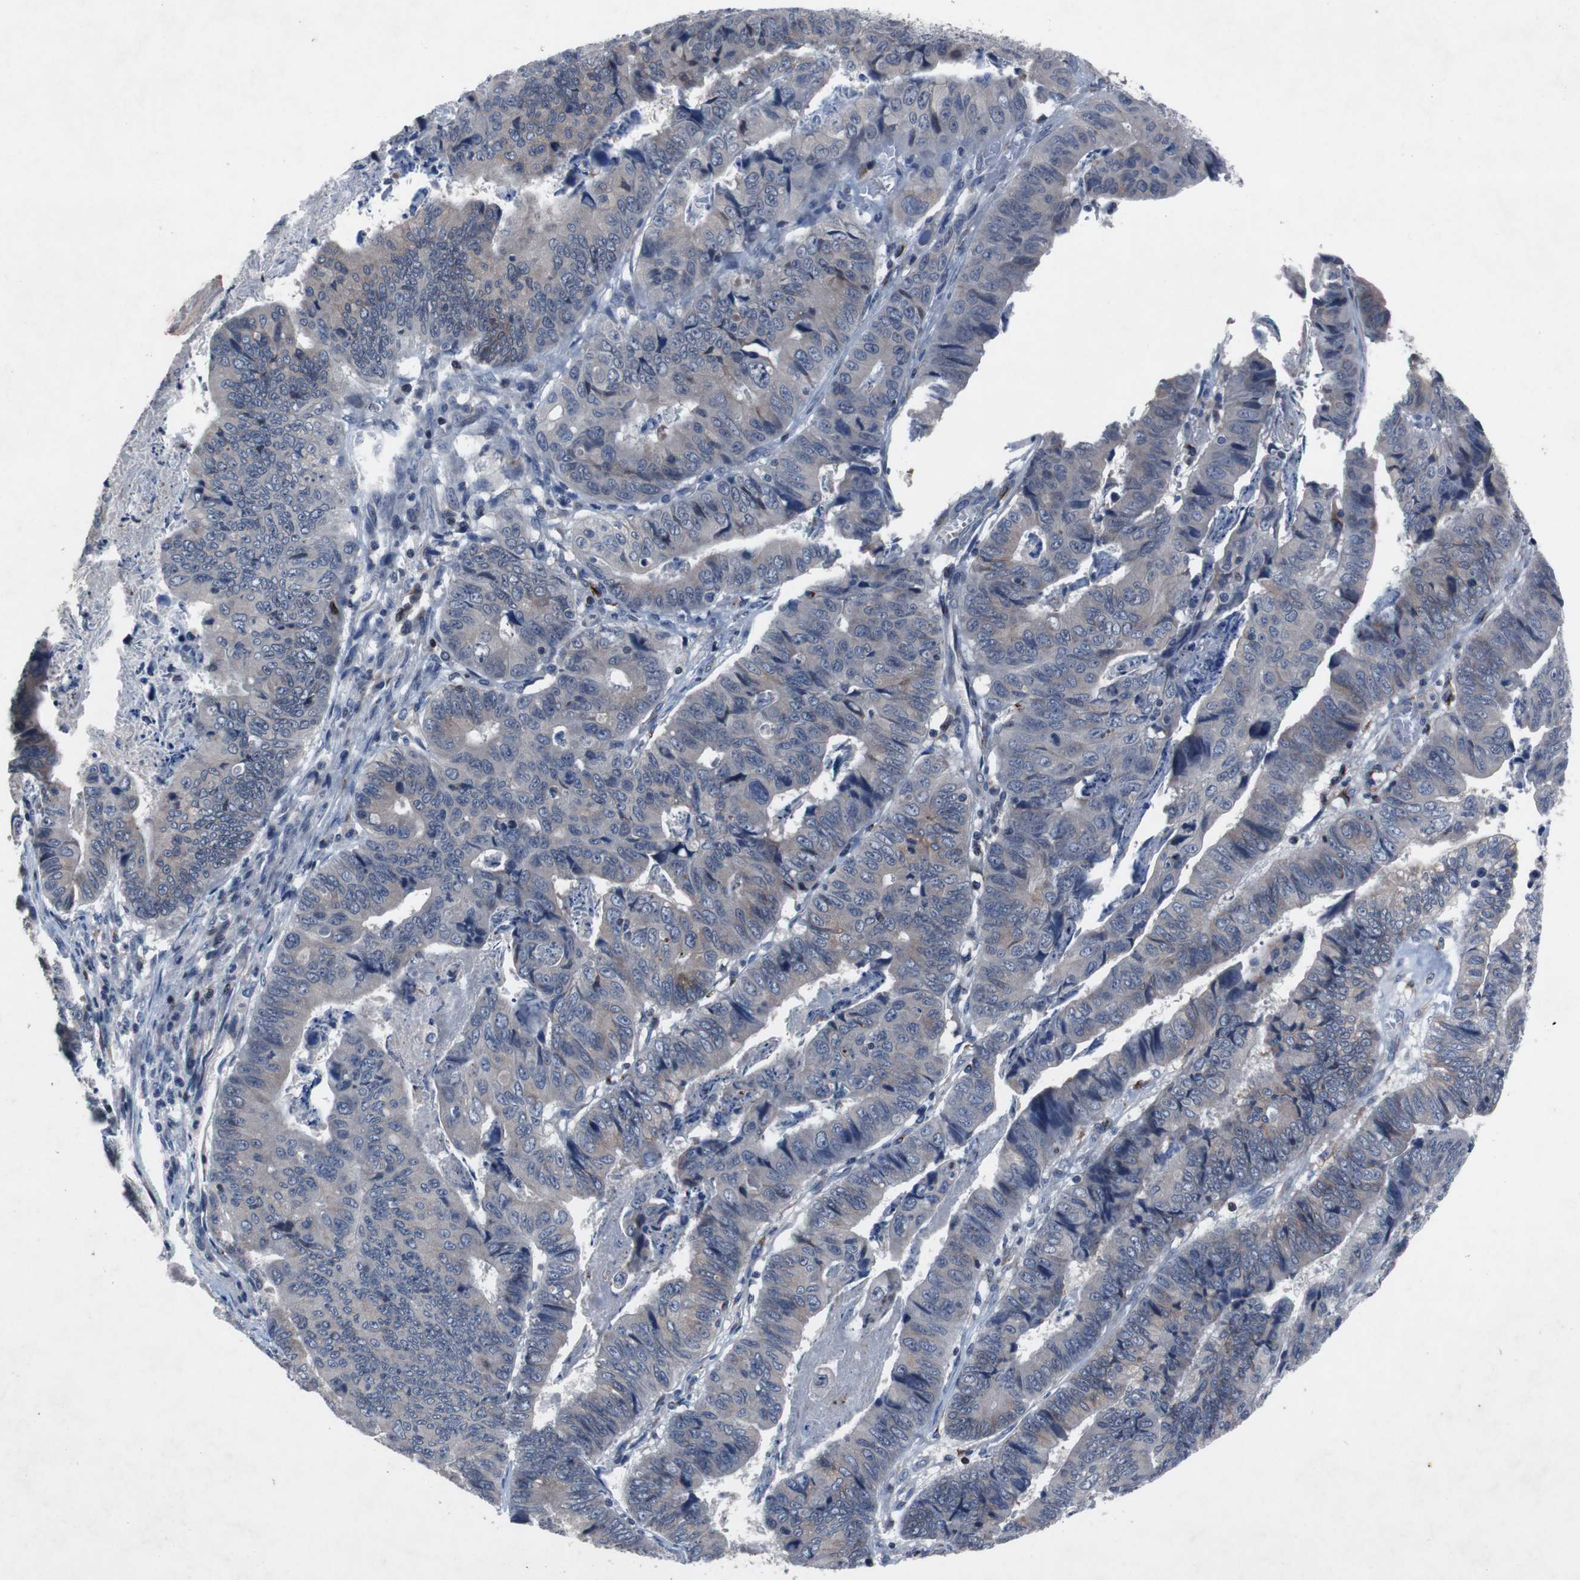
{"staining": {"intensity": "weak", "quantity": "<25%", "location": "cytoplasmic/membranous"}, "tissue": "stomach cancer", "cell_type": "Tumor cells", "image_type": "cancer", "snomed": [{"axis": "morphology", "description": "Adenocarcinoma, NOS"}, {"axis": "topography", "description": "Stomach, lower"}], "caption": "Stomach cancer (adenocarcinoma) stained for a protein using immunohistochemistry (IHC) reveals no positivity tumor cells.", "gene": "MUTYH", "patient": {"sex": "male", "age": 77}}